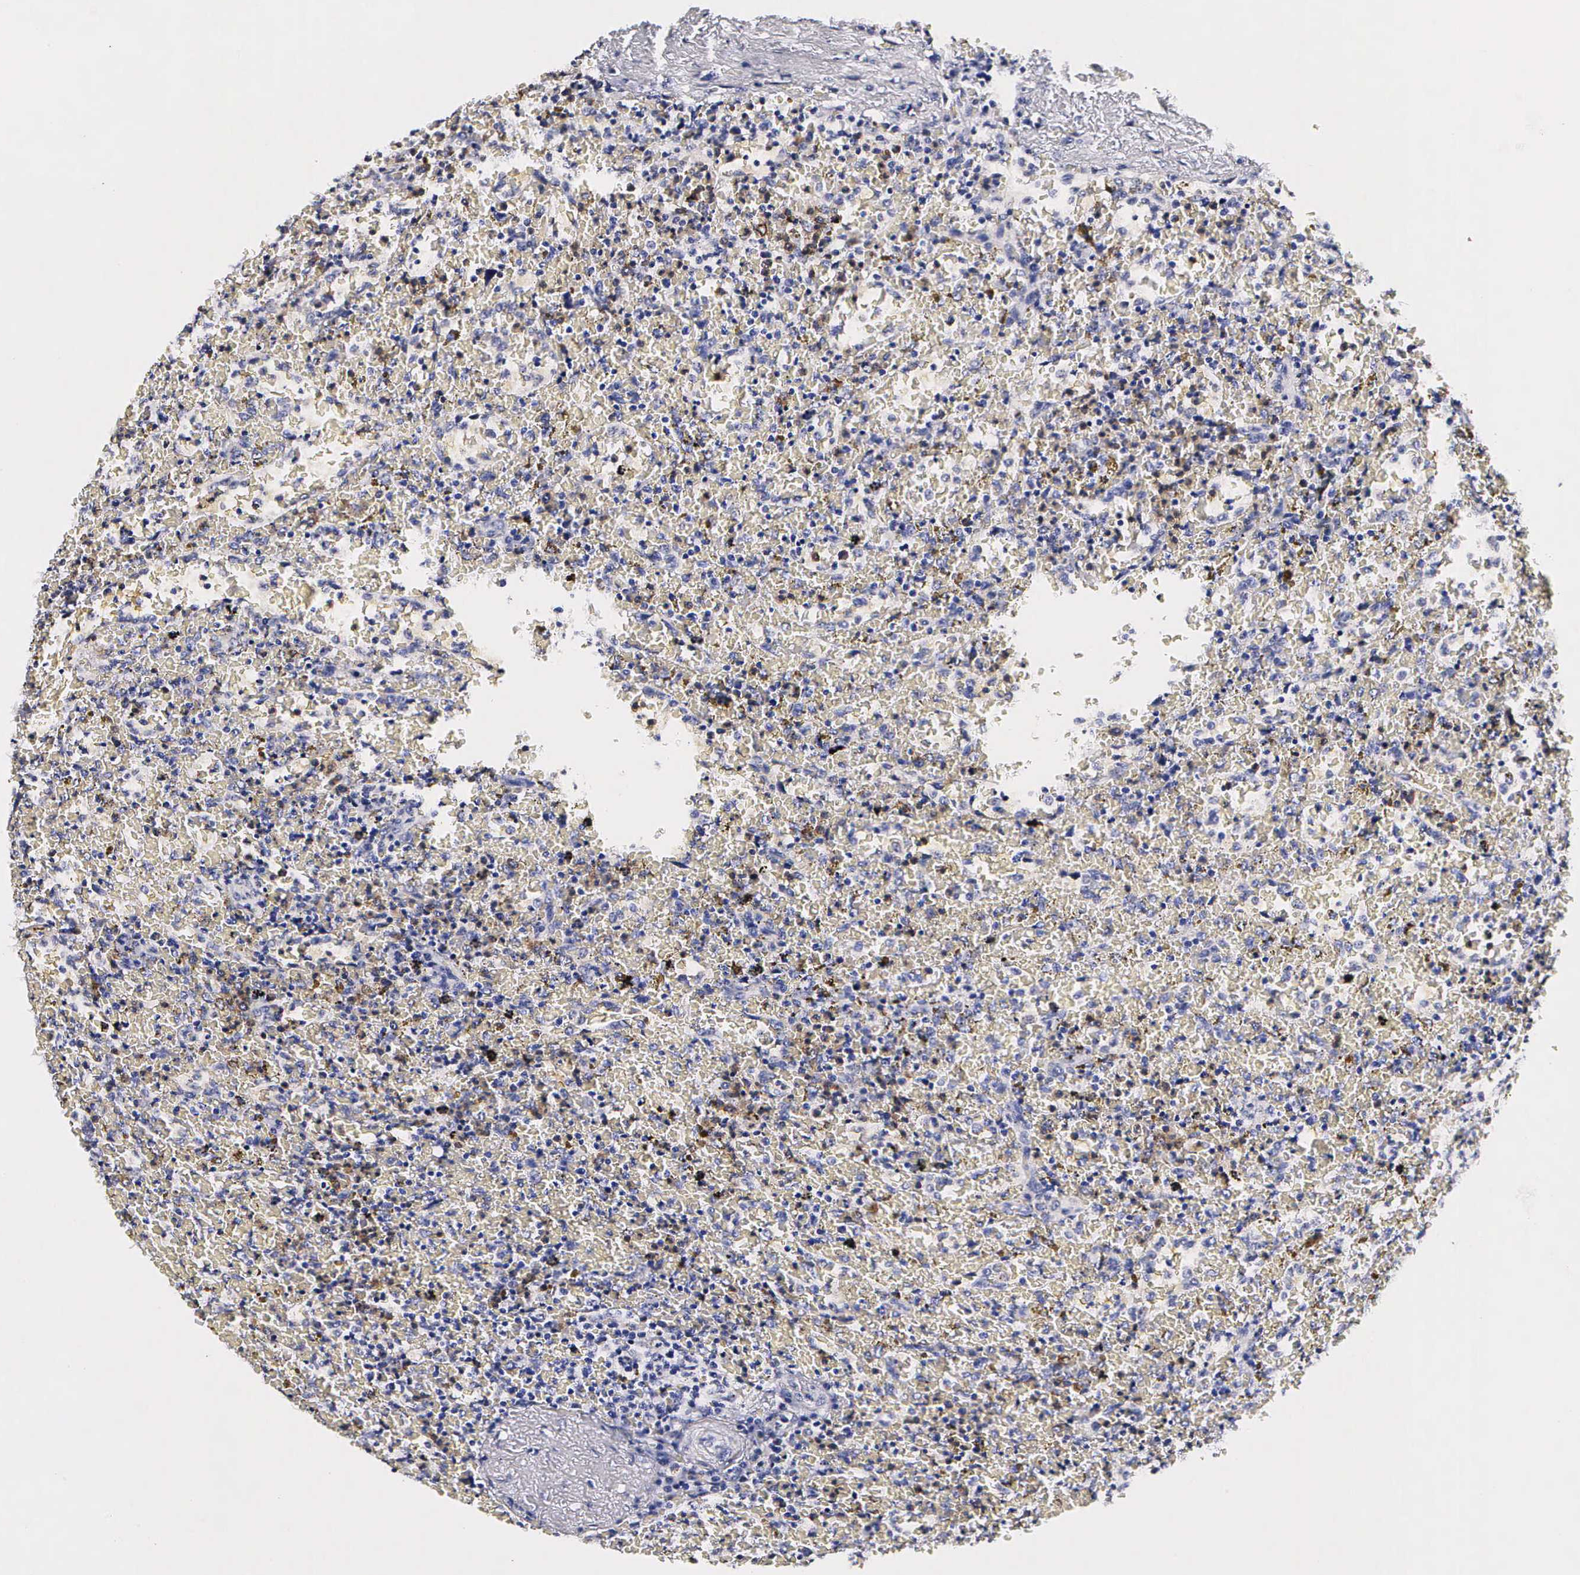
{"staining": {"intensity": "weak", "quantity": "<25%", "location": "cytoplasmic/membranous,nuclear"}, "tissue": "lymphoma", "cell_type": "Tumor cells", "image_type": "cancer", "snomed": [{"axis": "morphology", "description": "Malignant lymphoma, non-Hodgkin's type, High grade"}, {"axis": "topography", "description": "Spleen"}, {"axis": "topography", "description": "Lymph node"}], "caption": "This is an IHC photomicrograph of human high-grade malignant lymphoma, non-Hodgkin's type. There is no expression in tumor cells.", "gene": "RNASE6", "patient": {"sex": "female", "age": 70}}